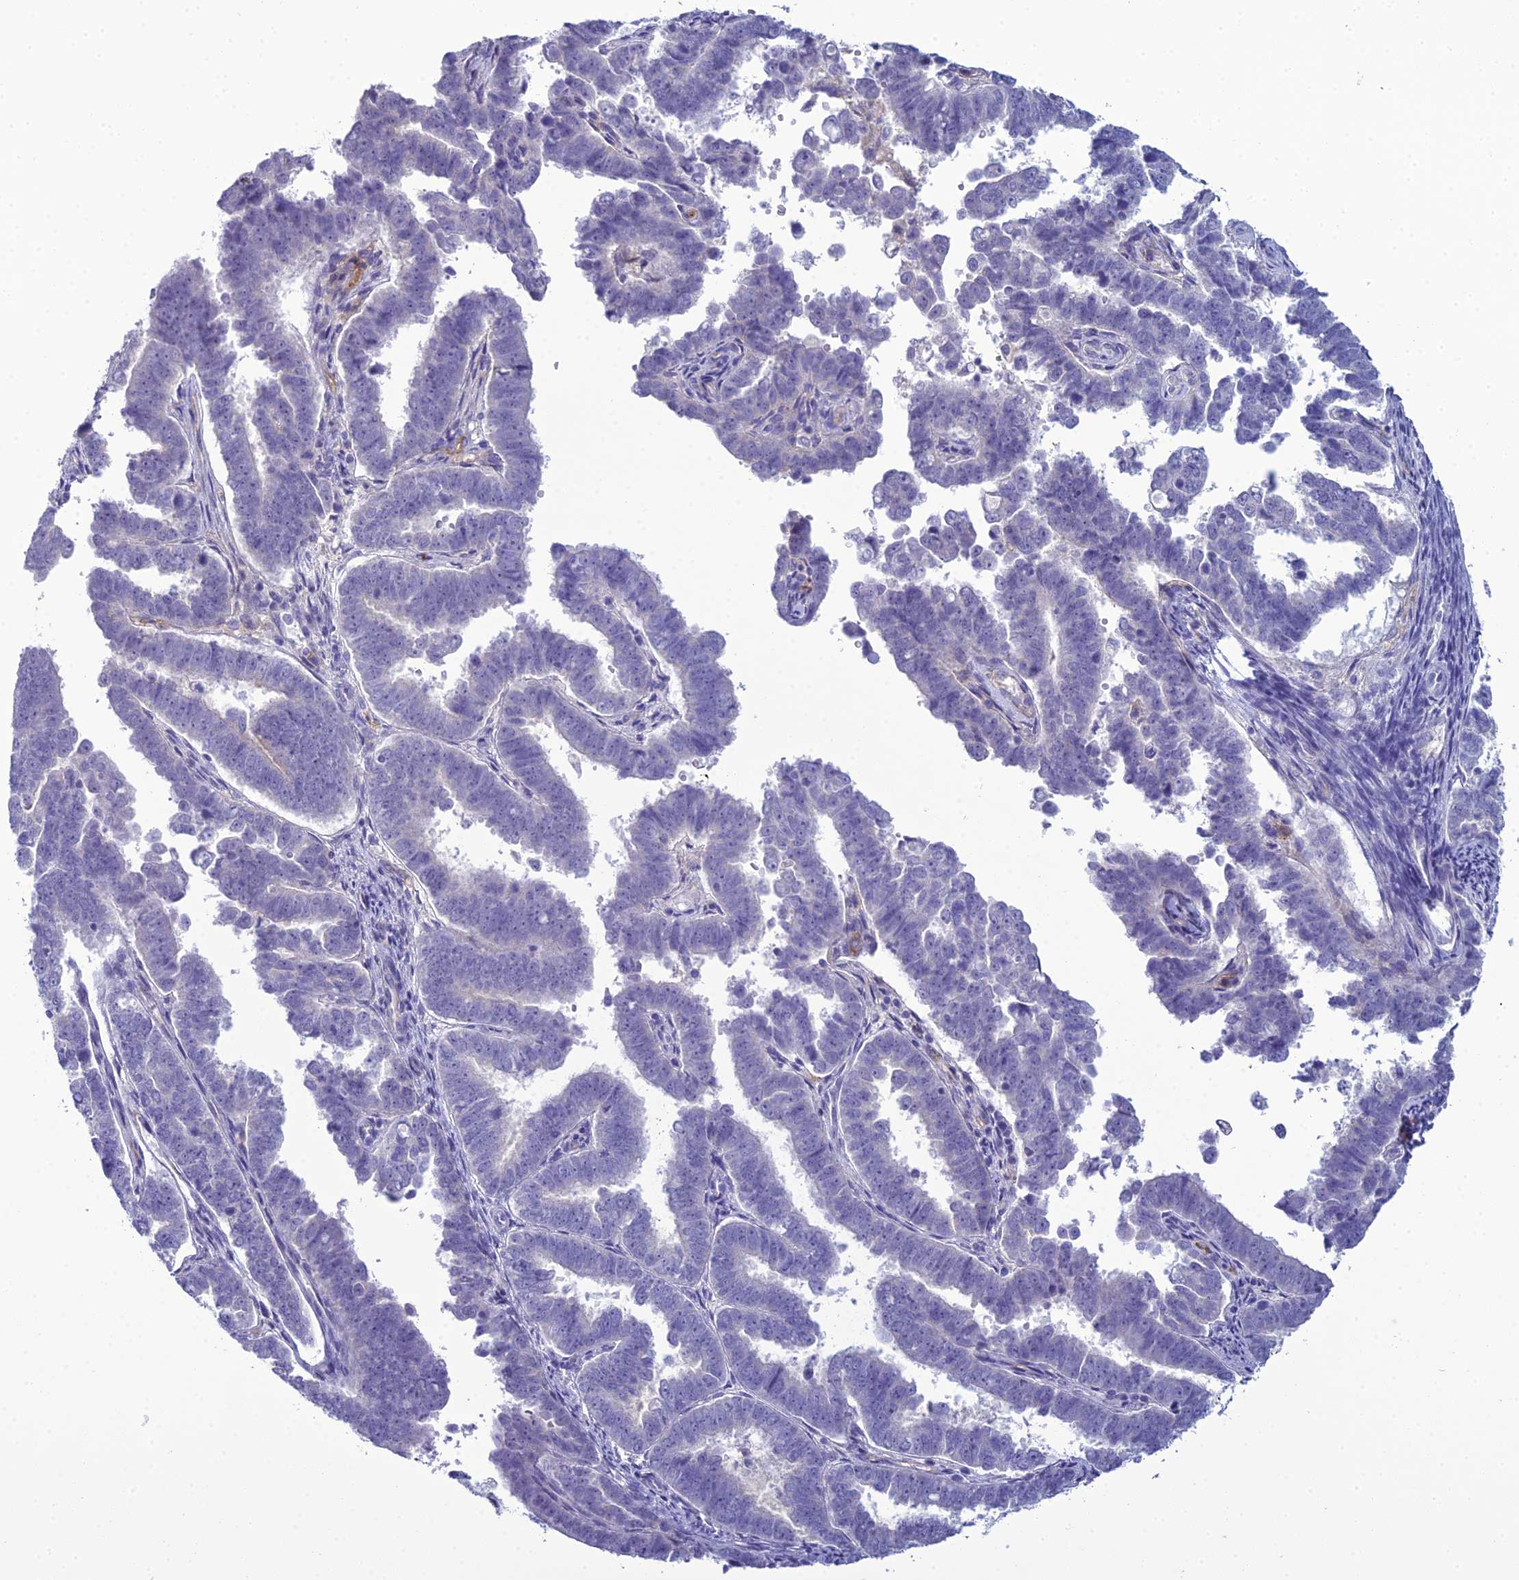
{"staining": {"intensity": "negative", "quantity": "none", "location": "none"}, "tissue": "endometrial cancer", "cell_type": "Tumor cells", "image_type": "cancer", "snomed": [{"axis": "morphology", "description": "Adenocarcinoma, NOS"}, {"axis": "topography", "description": "Endometrium"}], "caption": "Immunohistochemistry (IHC) of human endometrial cancer shows no positivity in tumor cells.", "gene": "ACE", "patient": {"sex": "female", "age": 75}}